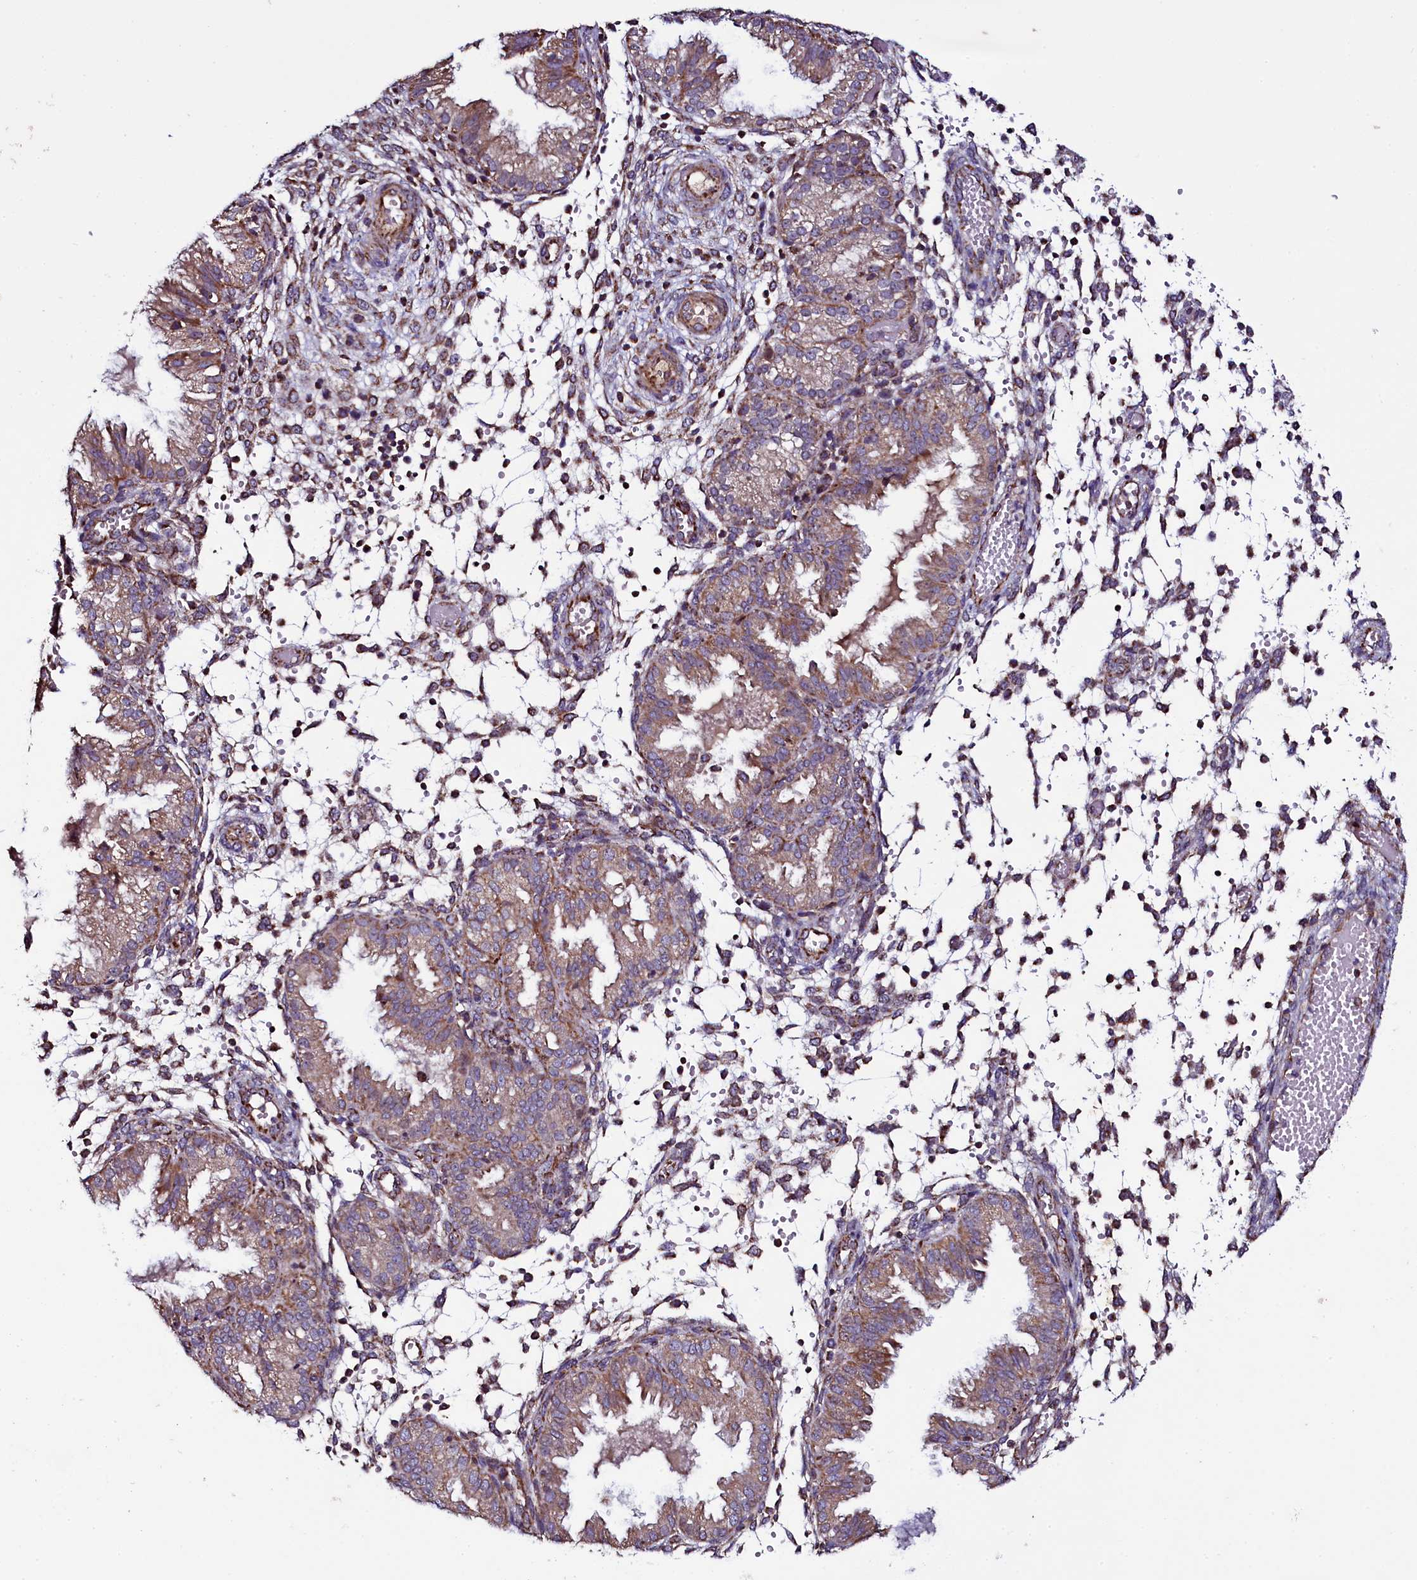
{"staining": {"intensity": "negative", "quantity": "none", "location": "none"}, "tissue": "endometrium", "cell_type": "Cells in endometrial stroma", "image_type": "normal", "snomed": [{"axis": "morphology", "description": "Normal tissue, NOS"}, {"axis": "topography", "description": "Endometrium"}], "caption": "The immunohistochemistry image has no significant expression in cells in endometrial stroma of endometrium.", "gene": "NAA80", "patient": {"sex": "female", "age": 33}}